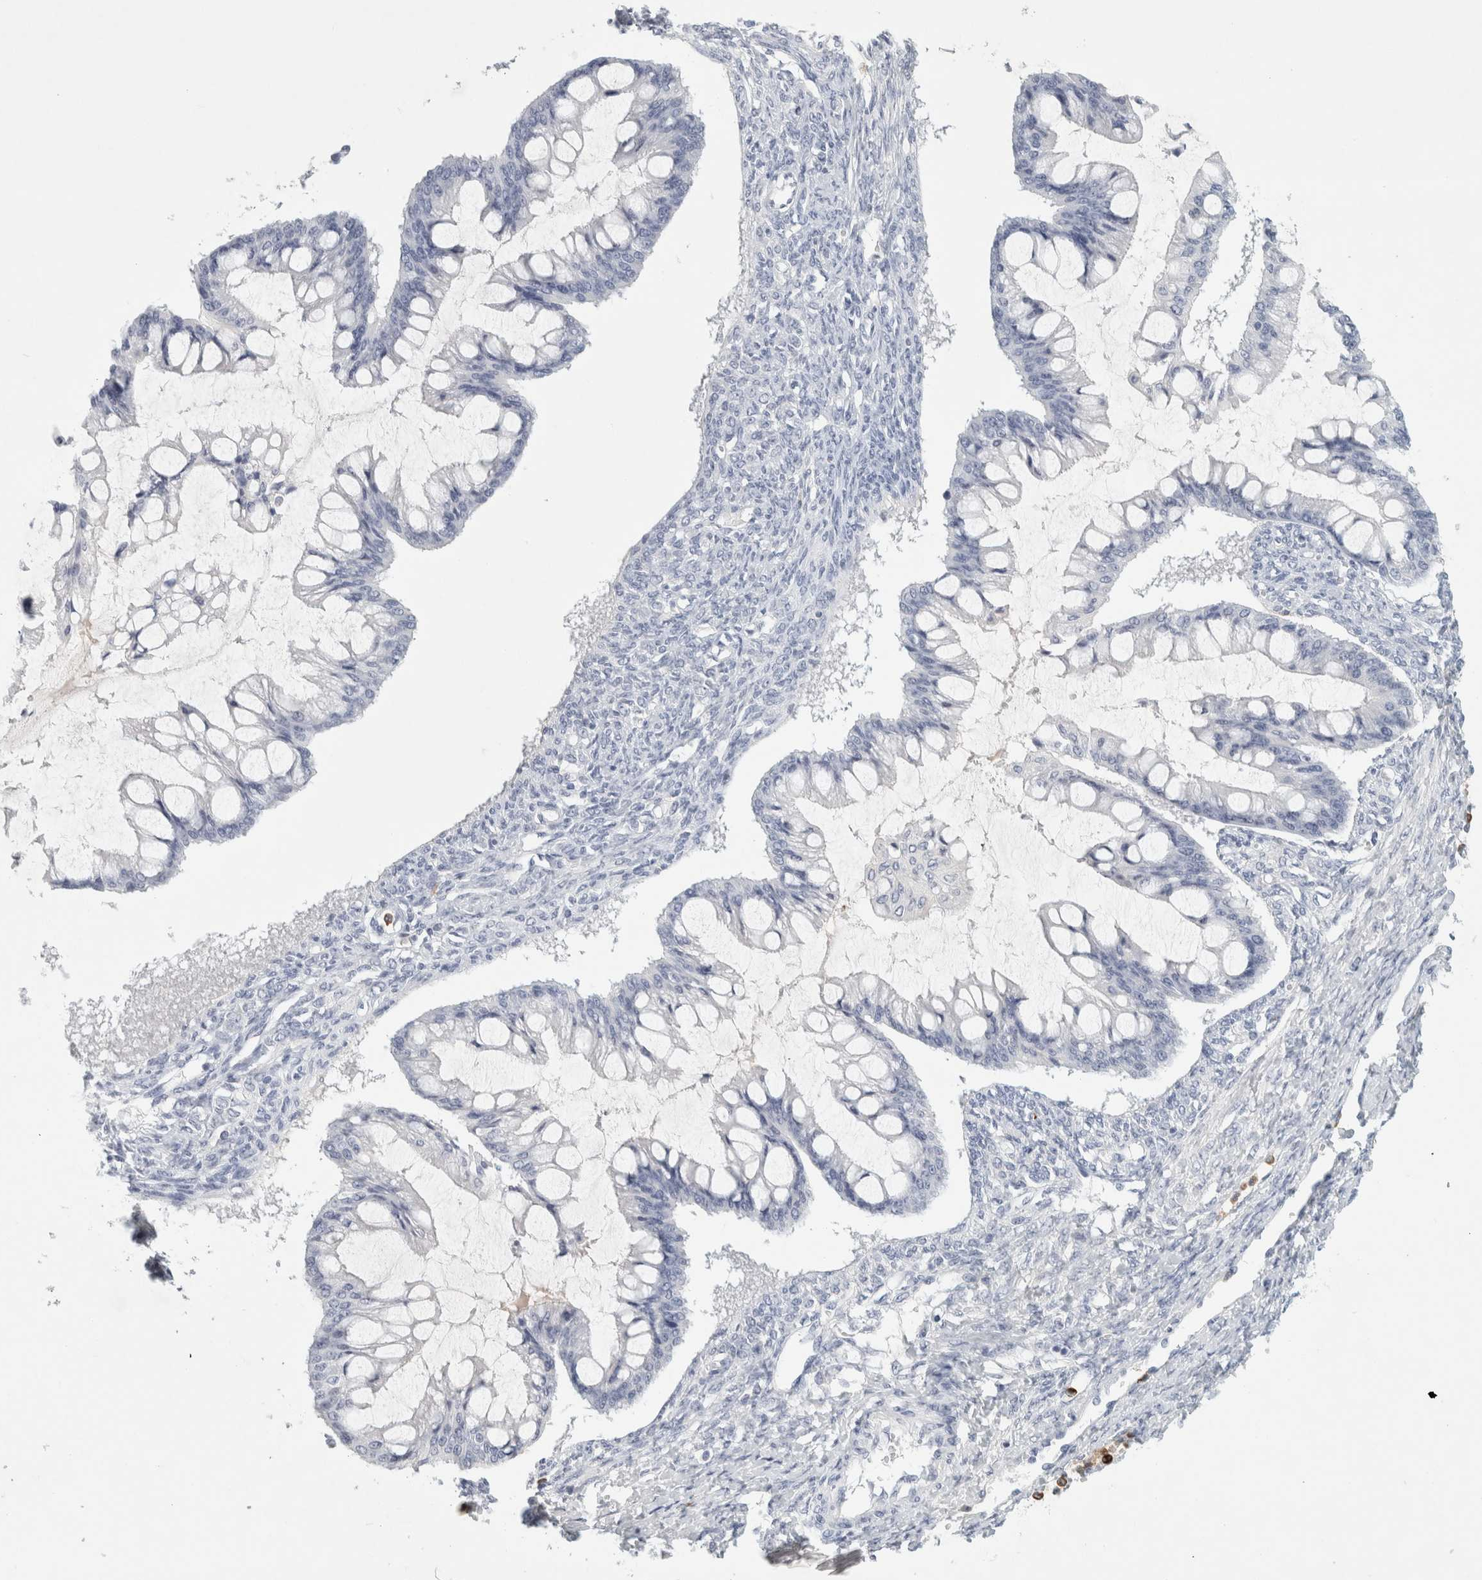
{"staining": {"intensity": "negative", "quantity": "none", "location": "none"}, "tissue": "ovarian cancer", "cell_type": "Tumor cells", "image_type": "cancer", "snomed": [{"axis": "morphology", "description": "Cystadenocarcinoma, mucinous, NOS"}, {"axis": "topography", "description": "Ovary"}], "caption": "Immunohistochemistry (IHC) micrograph of neoplastic tissue: mucinous cystadenocarcinoma (ovarian) stained with DAB (3,3'-diaminobenzidine) exhibits no significant protein positivity in tumor cells.", "gene": "FGL2", "patient": {"sex": "female", "age": 73}}